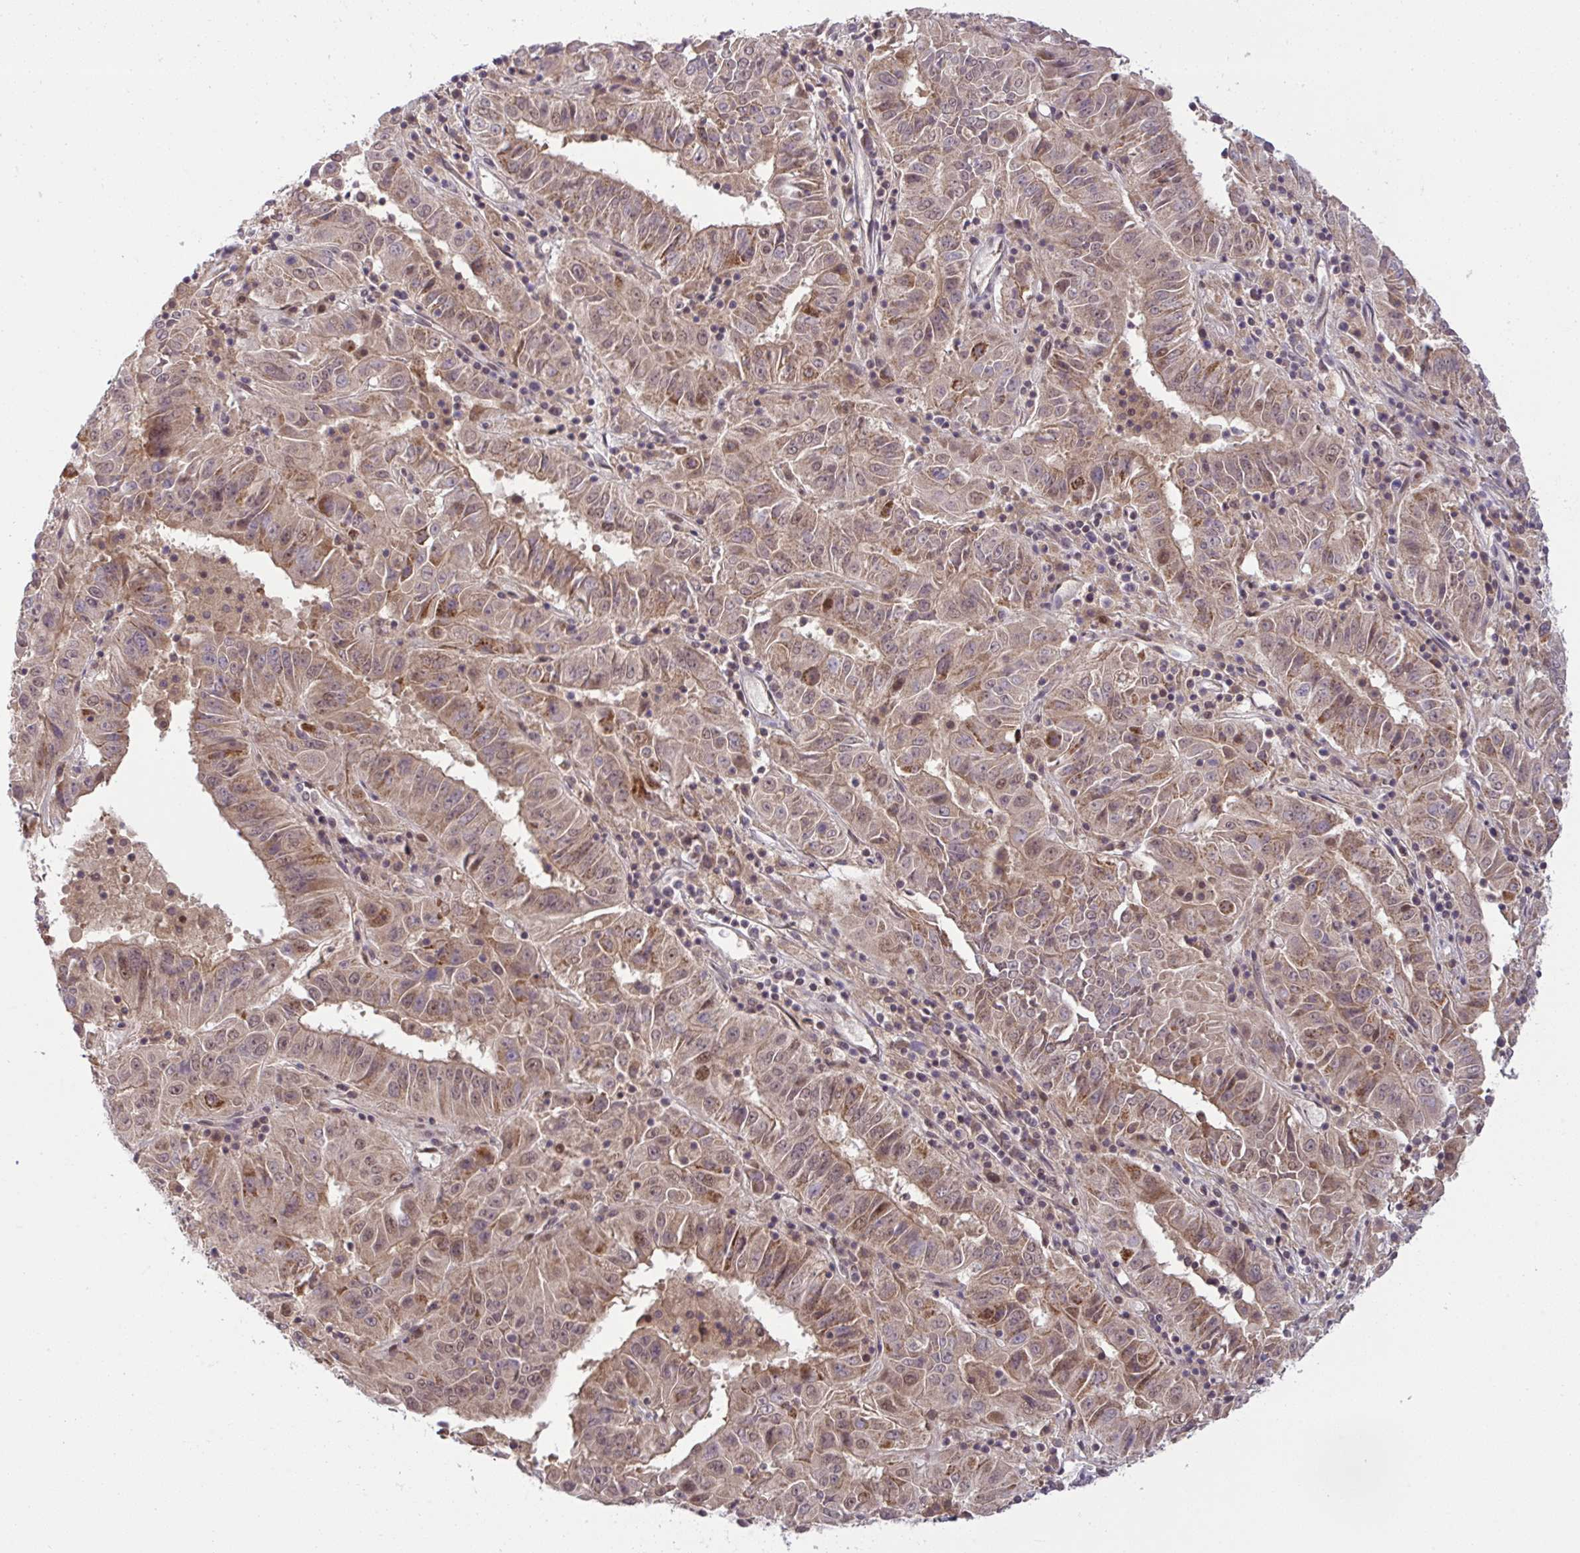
{"staining": {"intensity": "moderate", "quantity": ">75%", "location": "cytoplasmic/membranous,nuclear"}, "tissue": "pancreatic cancer", "cell_type": "Tumor cells", "image_type": "cancer", "snomed": [{"axis": "morphology", "description": "Adenocarcinoma, NOS"}, {"axis": "topography", "description": "Pancreas"}], "caption": "Adenocarcinoma (pancreatic) stained with a protein marker displays moderate staining in tumor cells.", "gene": "KLF2", "patient": {"sex": "male", "age": 63}}